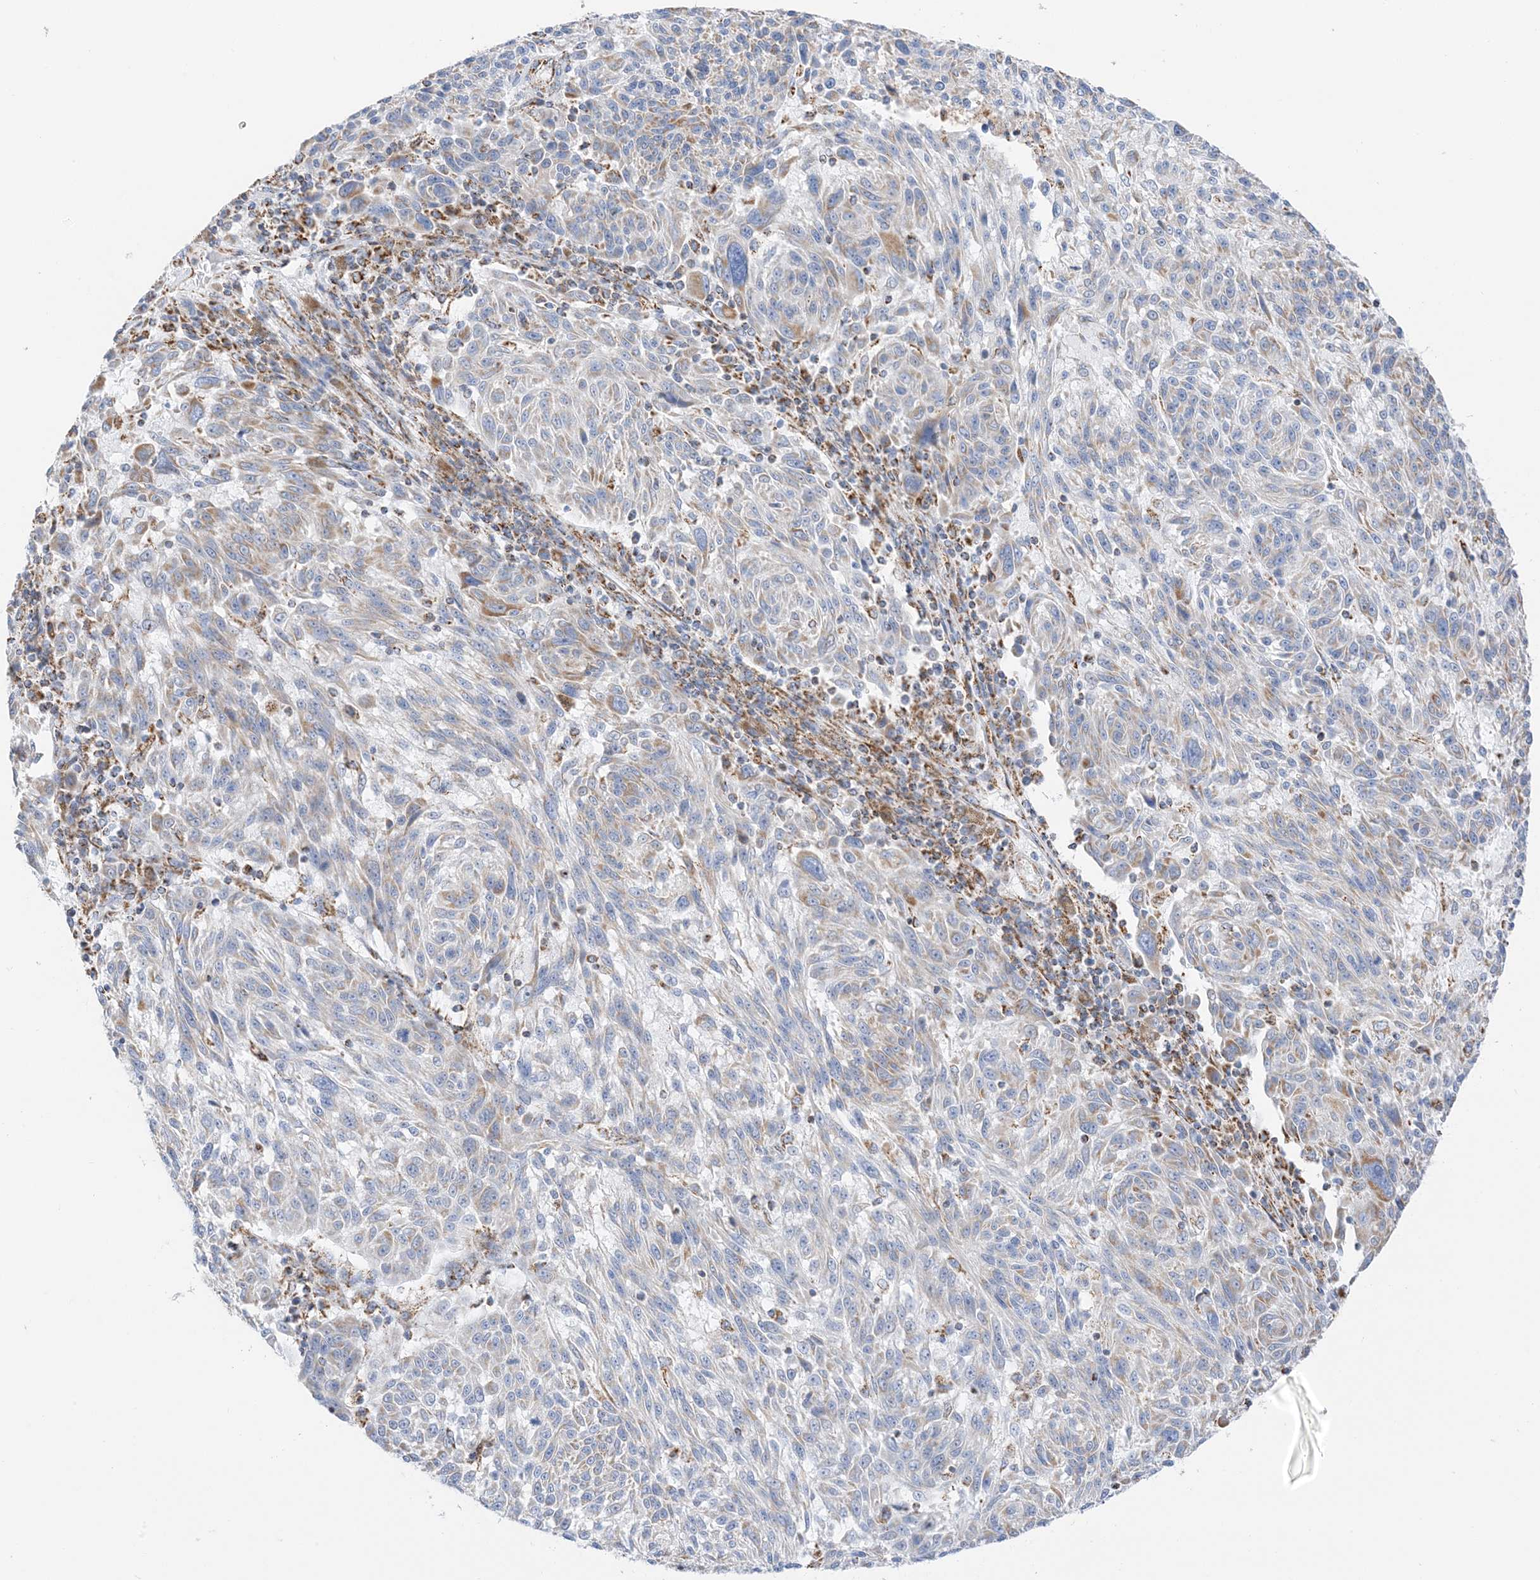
{"staining": {"intensity": "moderate", "quantity": "<25%", "location": "cytoplasmic/membranous"}, "tissue": "melanoma", "cell_type": "Tumor cells", "image_type": "cancer", "snomed": [{"axis": "morphology", "description": "Malignant melanoma, NOS"}, {"axis": "topography", "description": "Skin"}], "caption": "Tumor cells demonstrate low levels of moderate cytoplasmic/membranous positivity in about <25% of cells in melanoma. The protein is shown in brown color, while the nuclei are stained blue.", "gene": "CAPN13", "patient": {"sex": "male", "age": 53}}